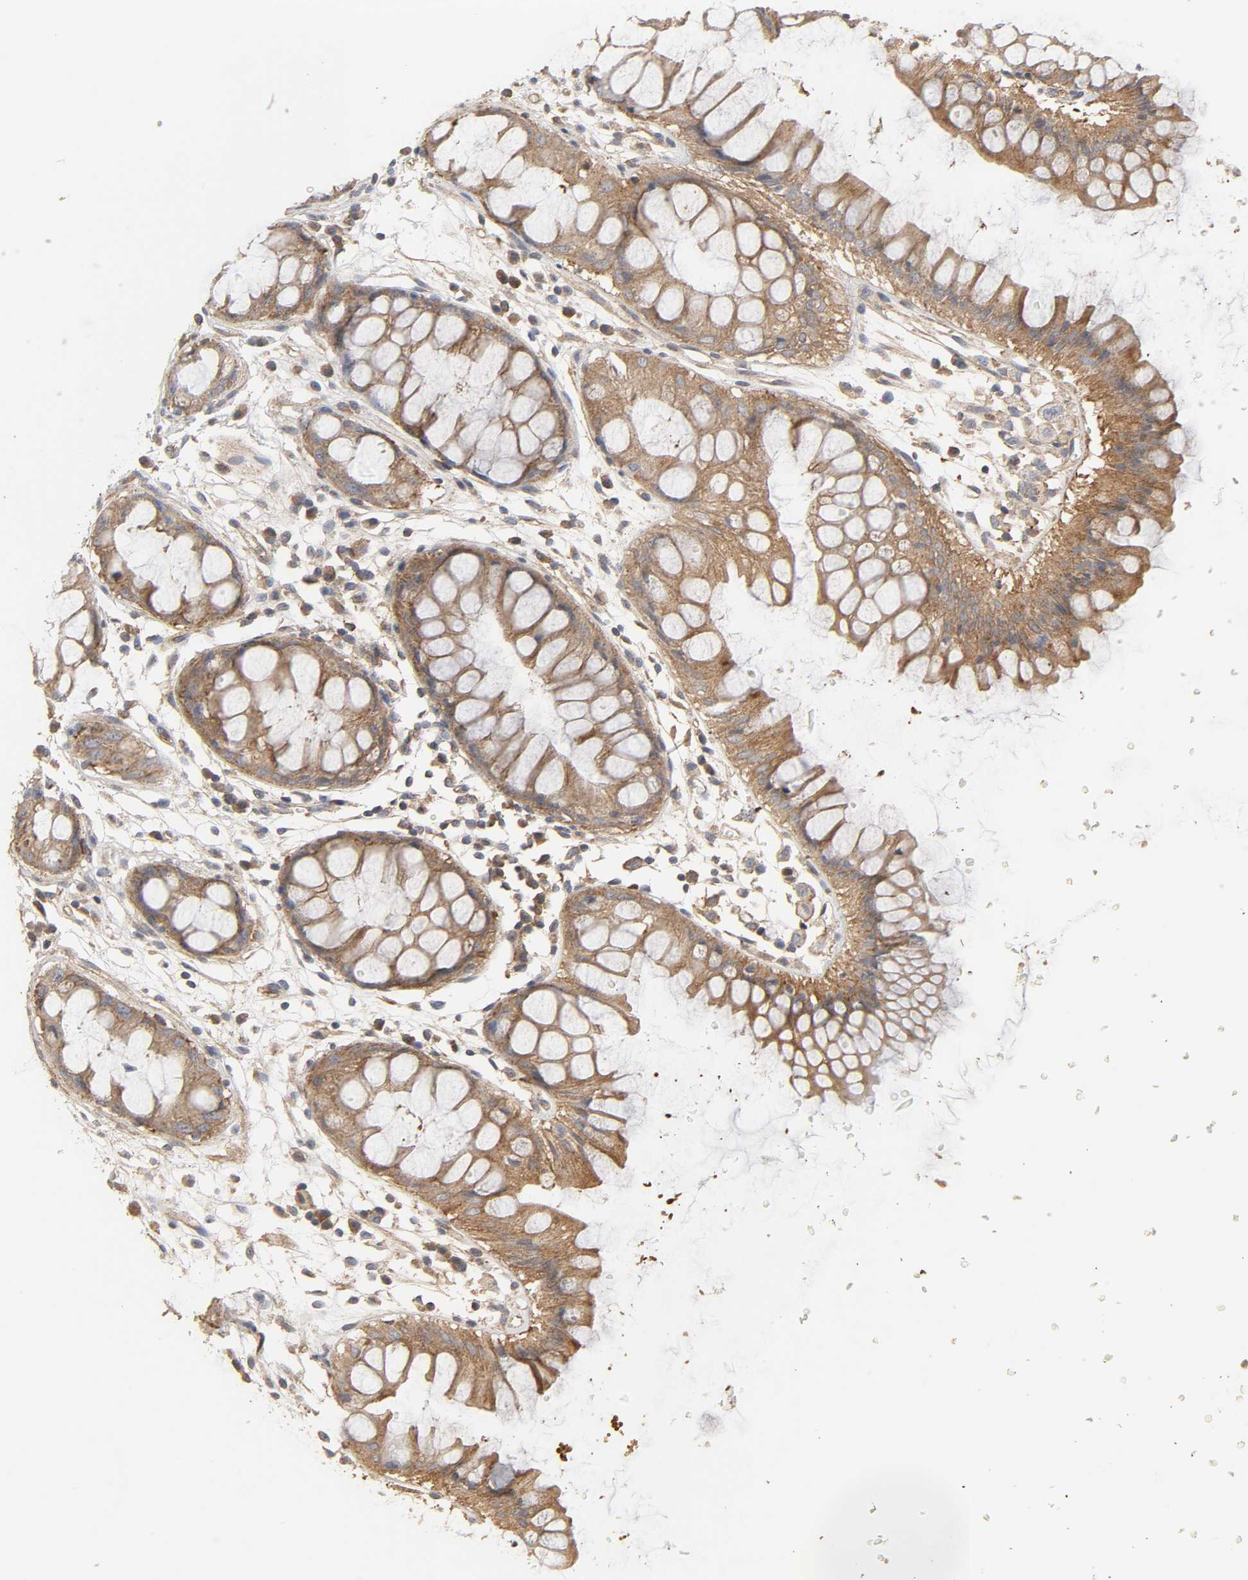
{"staining": {"intensity": "strong", "quantity": ">75%", "location": "cytoplasmic/membranous"}, "tissue": "rectum", "cell_type": "Glandular cells", "image_type": "normal", "snomed": [{"axis": "morphology", "description": "Normal tissue, NOS"}, {"axis": "morphology", "description": "Adenocarcinoma, NOS"}, {"axis": "topography", "description": "Rectum"}], "caption": "IHC image of benign rectum stained for a protein (brown), which exhibits high levels of strong cytoplasmic/membranous staining in approximately >75% of glandular cells.", "gene": "SH3GLB1", "patient": {"sex": "female", "age": 65}}